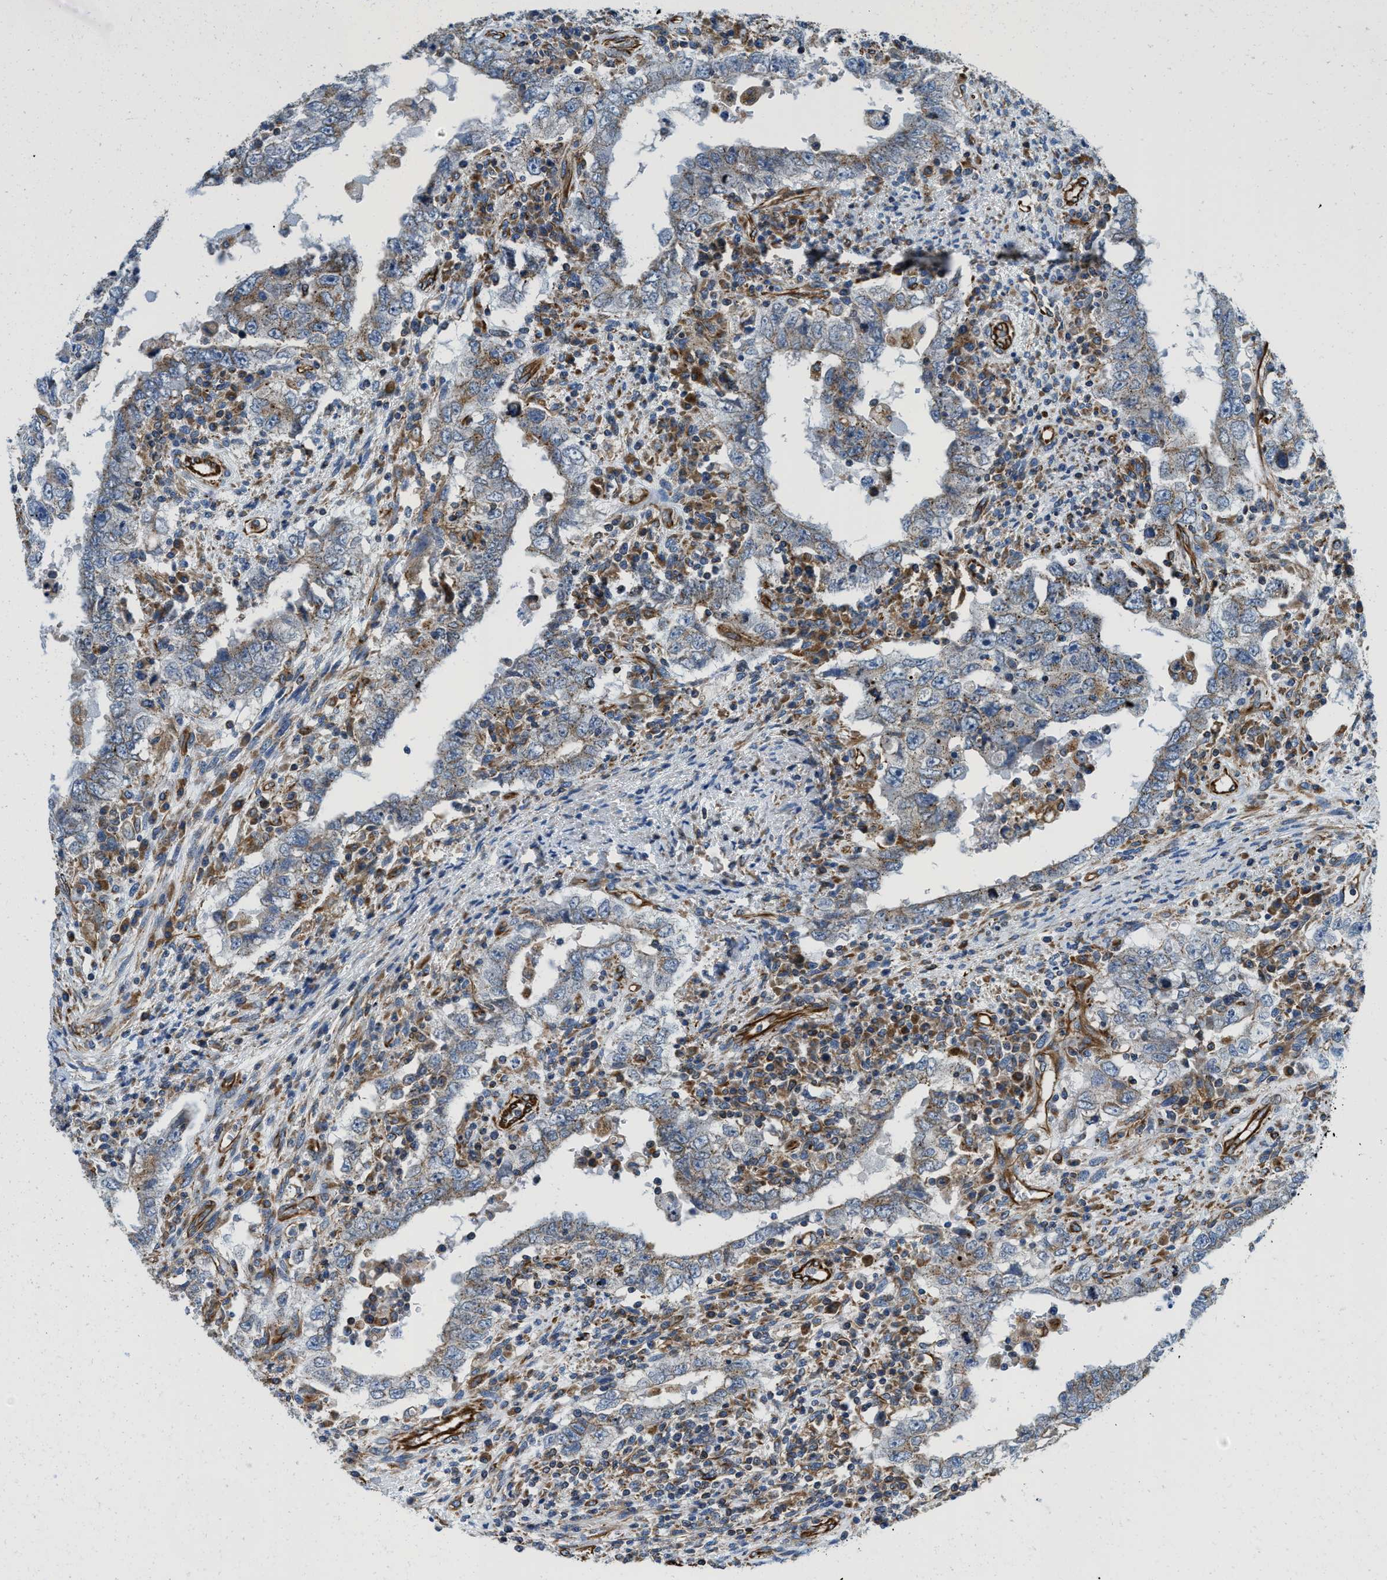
{"staining": {"intensity": "negative", "quantity": "none", "location": "none"}, "tissue": "testis cancer", "cell_type": "Tumor cells", "image_type": "cancer", "snomed": [{"axis": "morphology", "description": "Carcinoma, Embryonal, NOS"}, {"axis": "topography", "description": "Testis"}], "caption": "Immunohistochemistry micrograph of neoplastic tissue: testis cancer (embryonal carcinoma) stained with DAB (3,3'-diaminobenzidine) displays no significant protein expression in tumor cells. (Stains: DAB immunohistochemistry with hematoxylin counter stain, Microscopy: brightfield microscopy at high magnification).", "gene": "HSD17B12", "patient": {"sex": "male", "age": 26}}